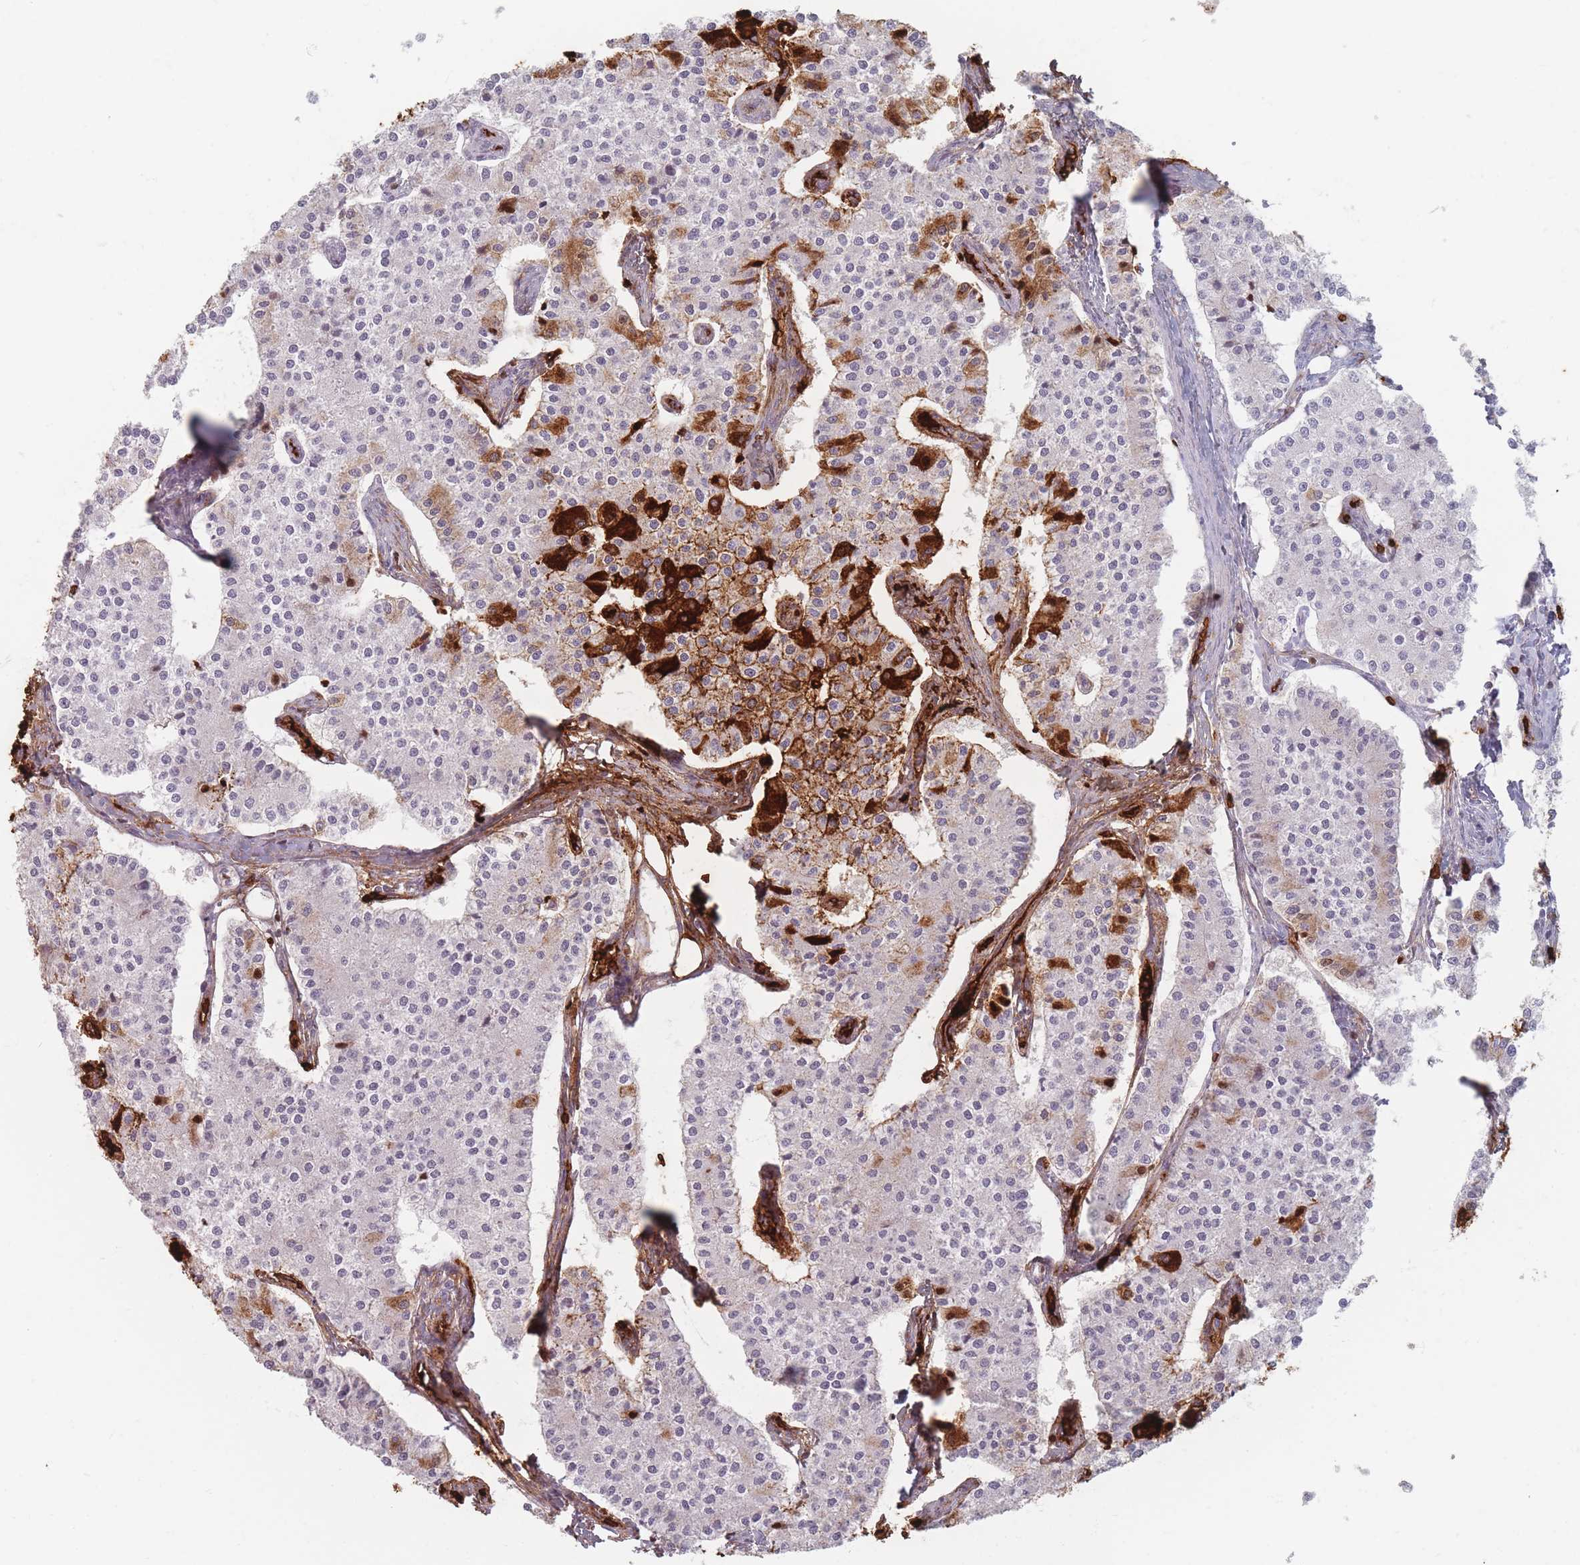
{"staining": {"intensity": "strong", "quantity": "<25%", "location": "cytoplasmic/membranous"}, "tissue": "carcinoid", "cell_type": "Tumor cells", "image_type": "cancer", "snomed": [{"axis": "morphology", "description": "Carcinoid, malignant, NOS"}, {"axis": "topography", "description": "Colon"}], "caption": "Brown immunohistochemical staining in human carcinoid exhibits strong cytoplasmic/membranous positivity in about <25% of tumor cells.", "gene": "SLC2A6", "patient": {"sex": "female", "age": 52}}